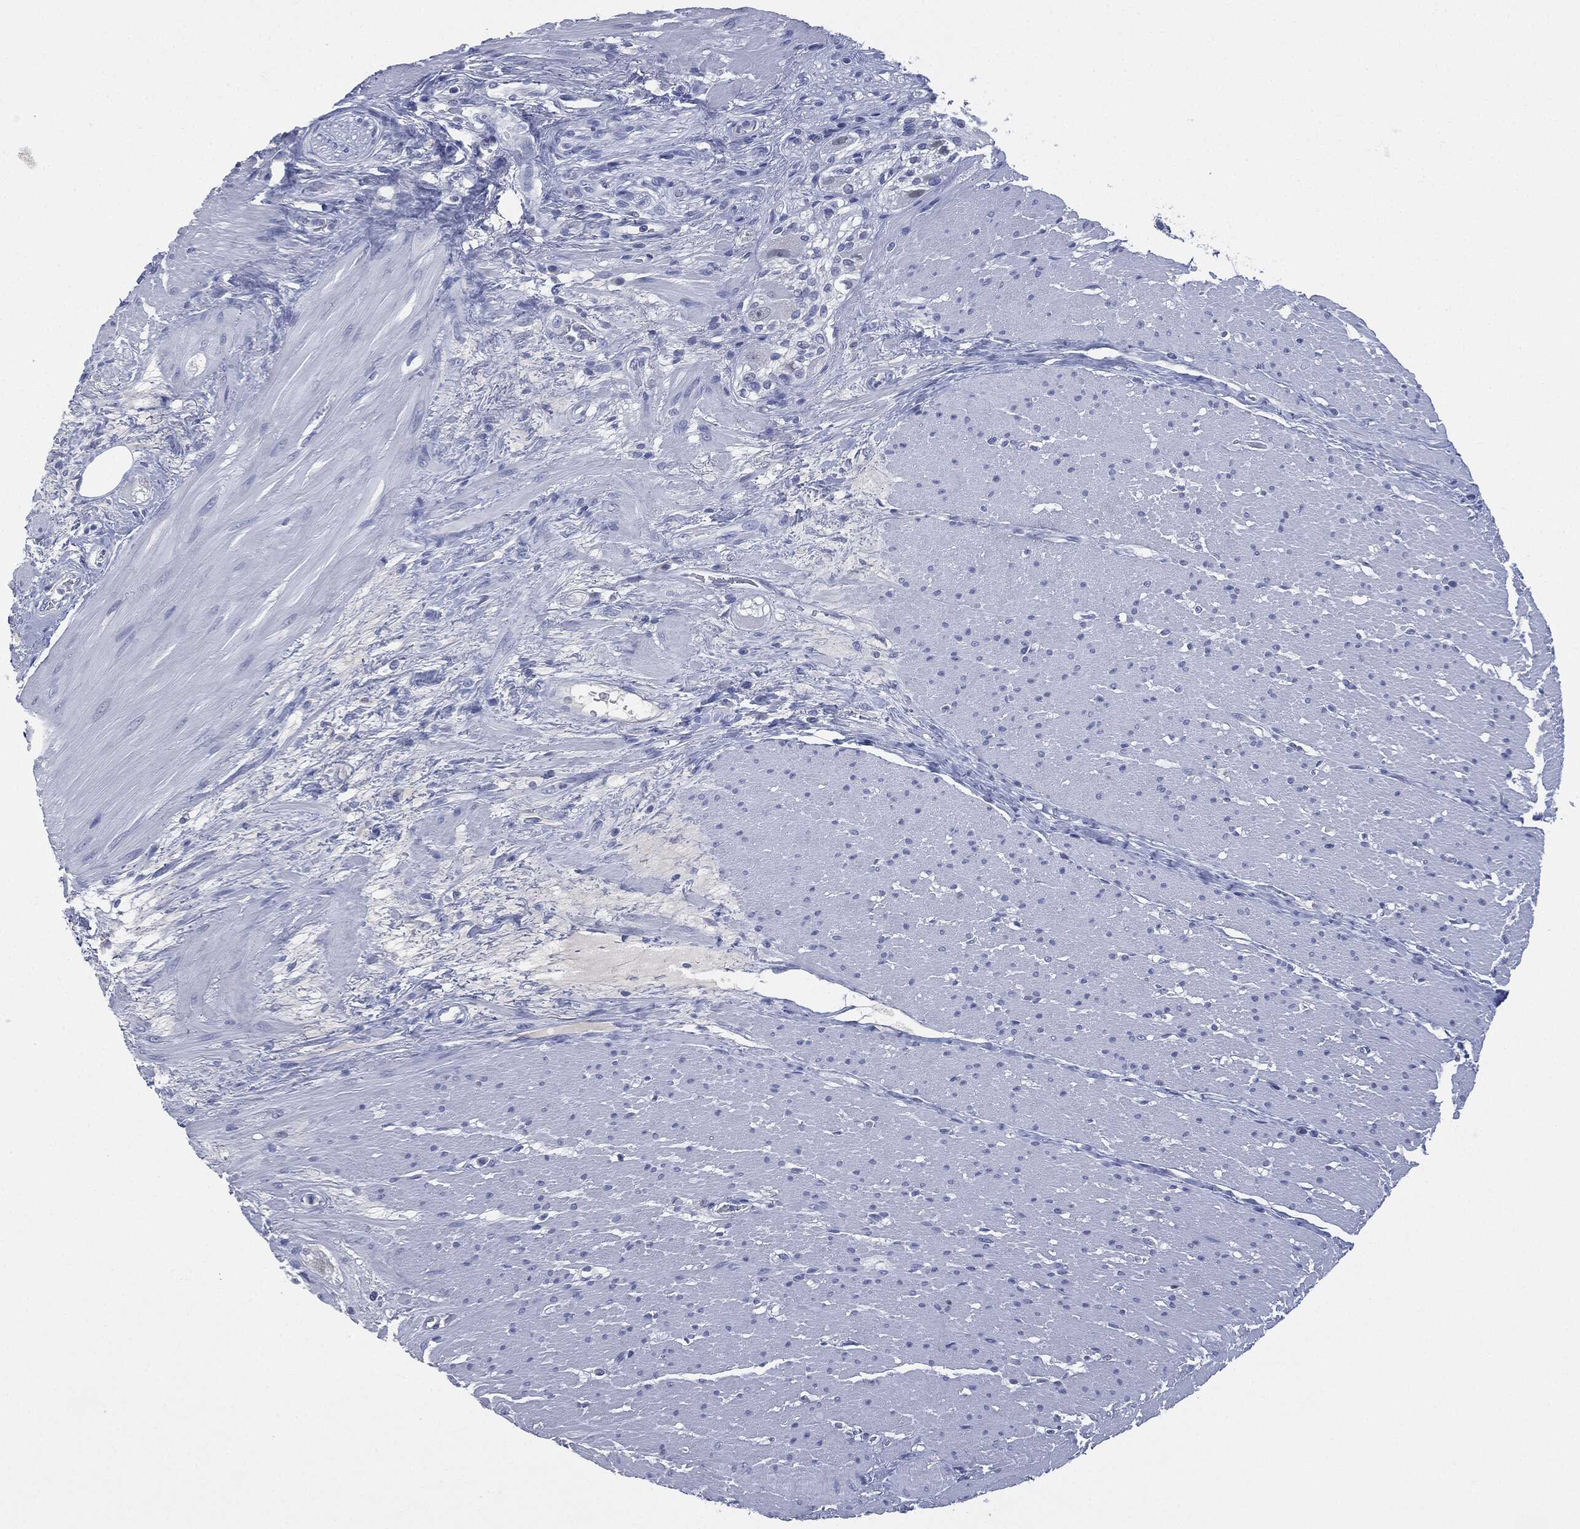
{"staining": {"intensity": "negative", "quantity": "none", "location": "none"}, "tissue": "smooth muscle", "cell_type": "Smooth muscle cells", "image_type": "normal", "snomed": [{"axis": "morphology", "description": "Normal tissue, NOS"}, {"axis": "topography", "description": "Soft tissue"}, {"axis": "topography", "description": "Smooth muscle"}], "caption": "IHC histopathology image of normal human smooth muscle stained for a protein (brown), which exhibits no positivity in smooth muscle cells.", "gene": "MUC16", "patient": {"sex": "male", "age": 72}}